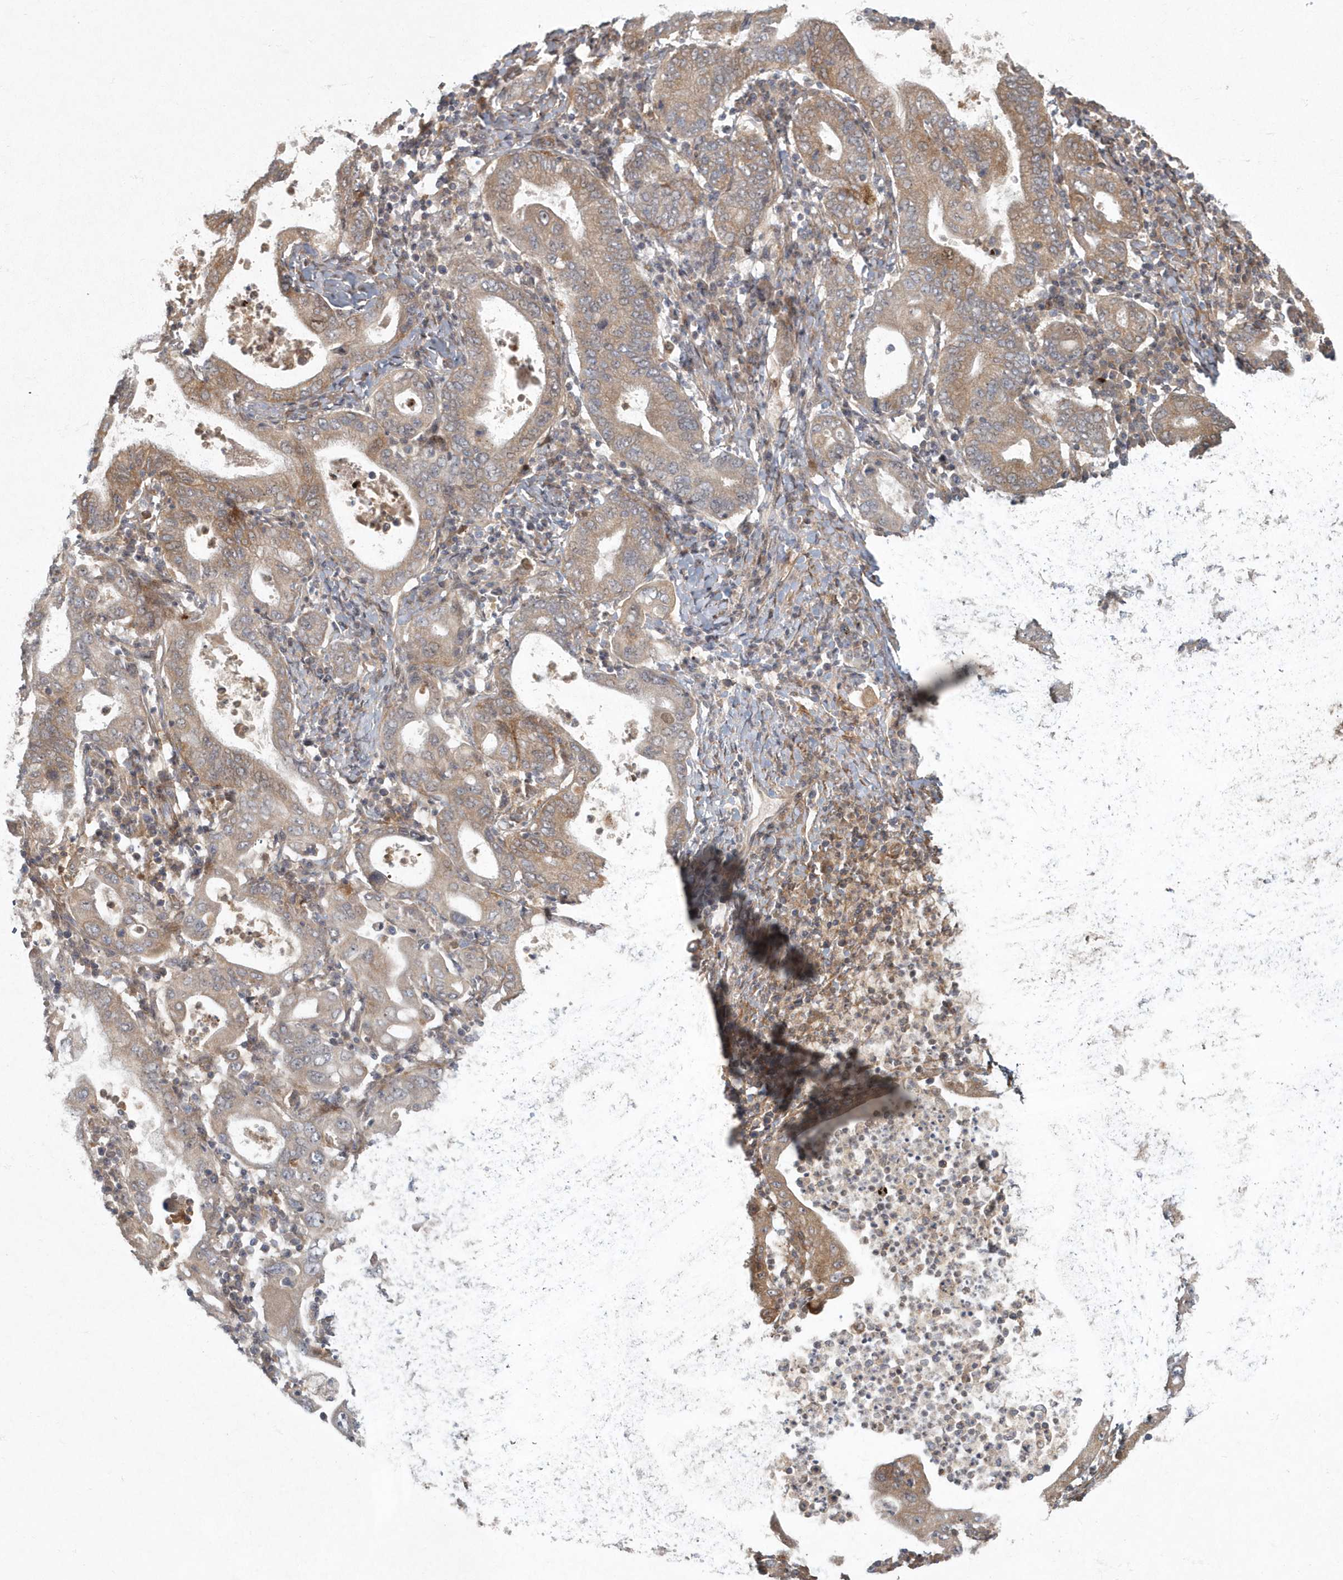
{"staining": {"intensity": "moderate", "quantity": "25%-75%", "location": "cytoplasmic/membranous"}, "tissue": "stomach cancer", "cell_type": "Tumor cells", "image_type": "cancer", "snomed": [{"axis": "morphology", "description": "Normal tissue, NOS"}, {"axis": "morphology", "description": "Adenocarcinoma, NOS"}, {"axis": "topography", "description": "Esophagus"}, {"axis": "topography", "description": "Stomach, upper"}, {"axis": "topography", "description": "Peripheral nerve tissue"}], "caption": "Moderate cytoplasmic/membranous expression is identified in about 25%-75% of tumor cells in stomach adenocarcinoma. Using DAB (brown) and hematoxylin (blue) stains, captured at high magnification using brightfield microscopy.", "gene": "ARHGEF38", "patient": {"sex": "male", "age": 62}}